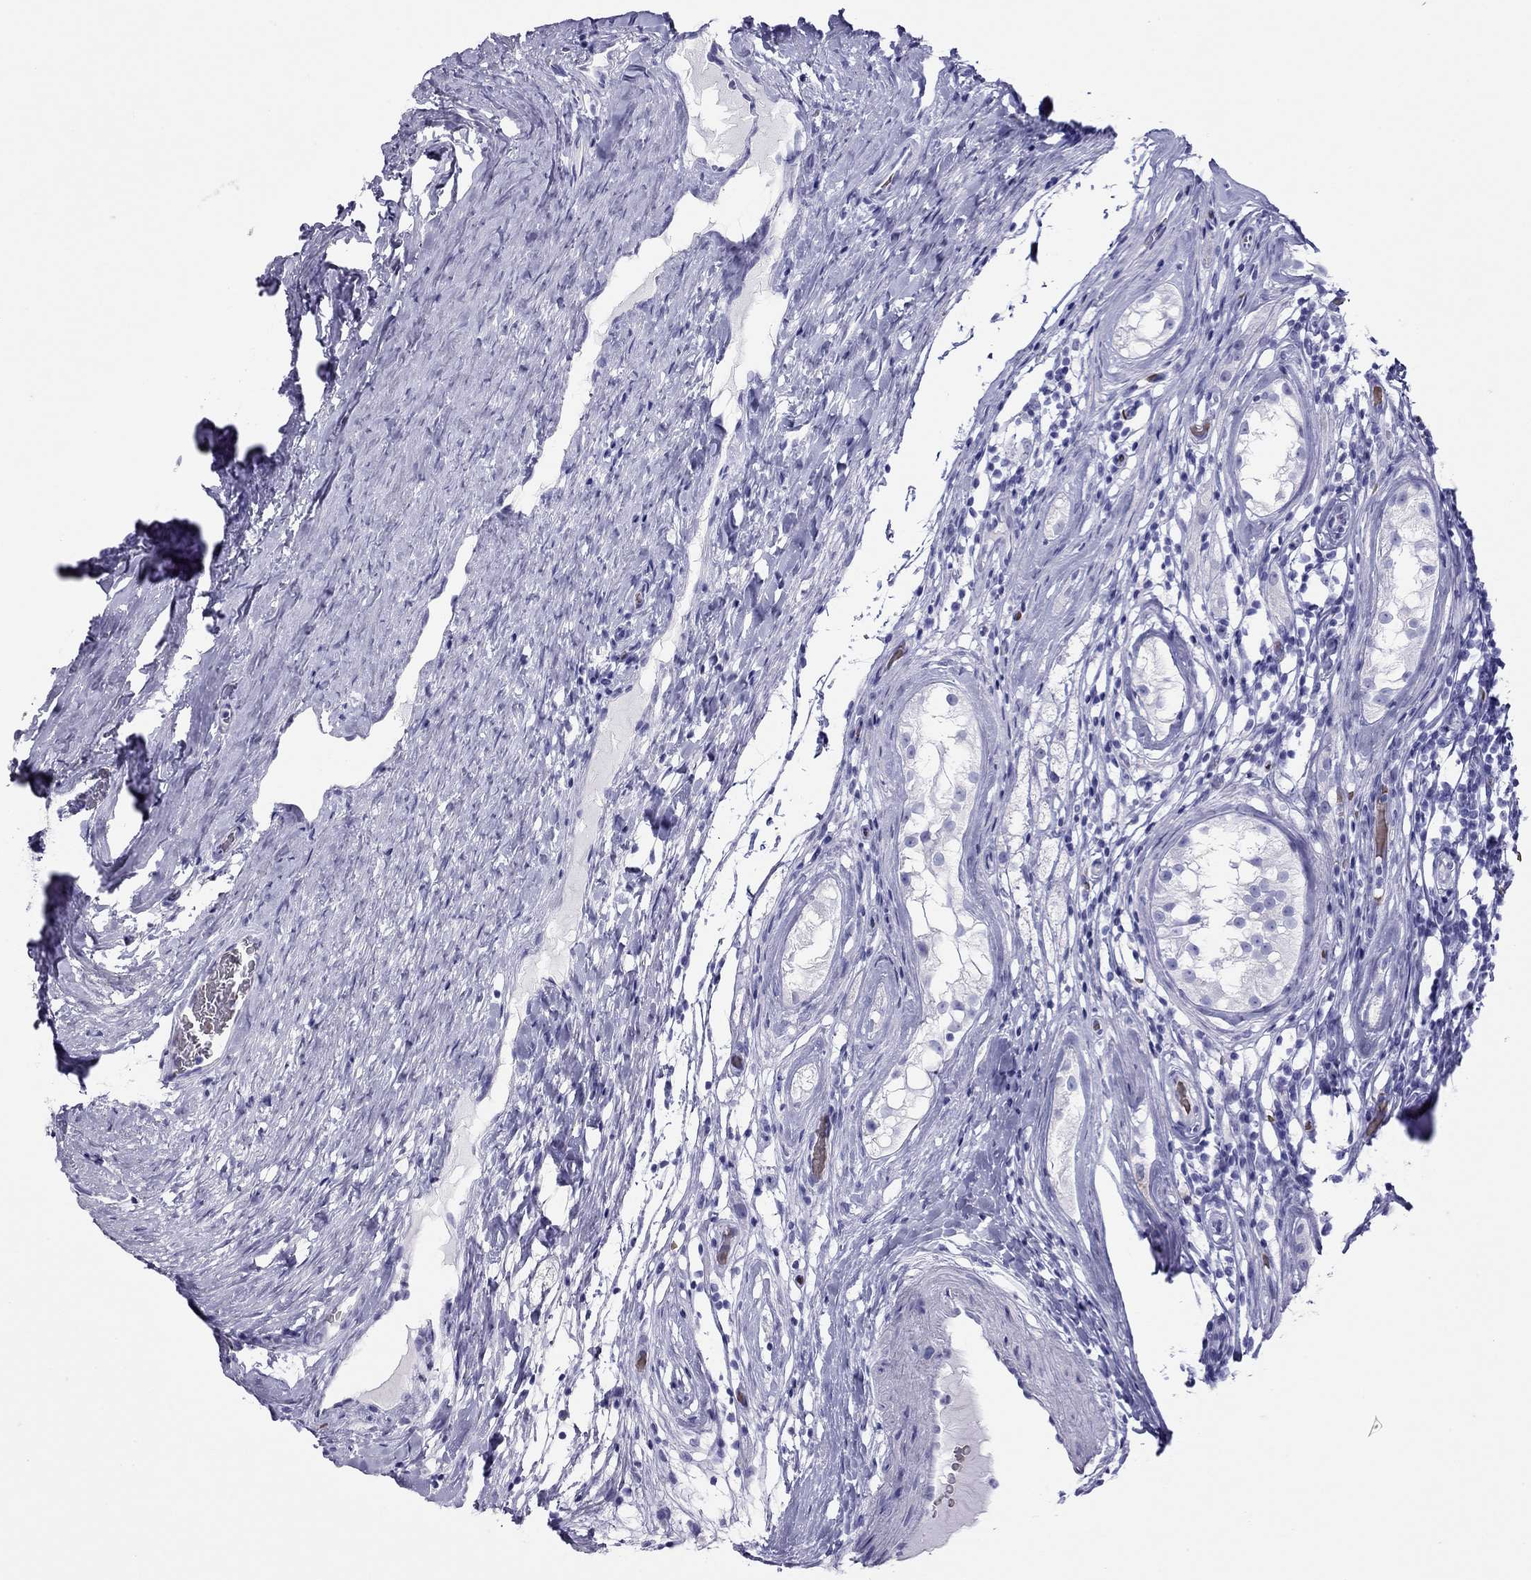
{"staining": {"intensity": "negative", "quantity": "none", "location": "none"}, "tissue": "testis cancer", "cell_type": "Tumor cells", "image_type": "cancer", "snomed": [{"axis": "morphology", "description": "Seminoma, NOS"}, {"axis": "morphology", "description": "Carcinoma, Embryonal, NOS"}, {"axis": "topography", "description": "Testis"}], "caption": "High magnification brightfield microscopy of testis embryonal carcinoma stained with DAB (brown) and counterstained with hematoxylin (blue): tumor cells show no significant staining. The staining is performed using DAB (3,3'-diaminobenzidine) brown chromogen with nuclei counter-stained in using hematoxylin.", "gene": "PTPRN", "patient": {"sex": "male", "age": 41}}